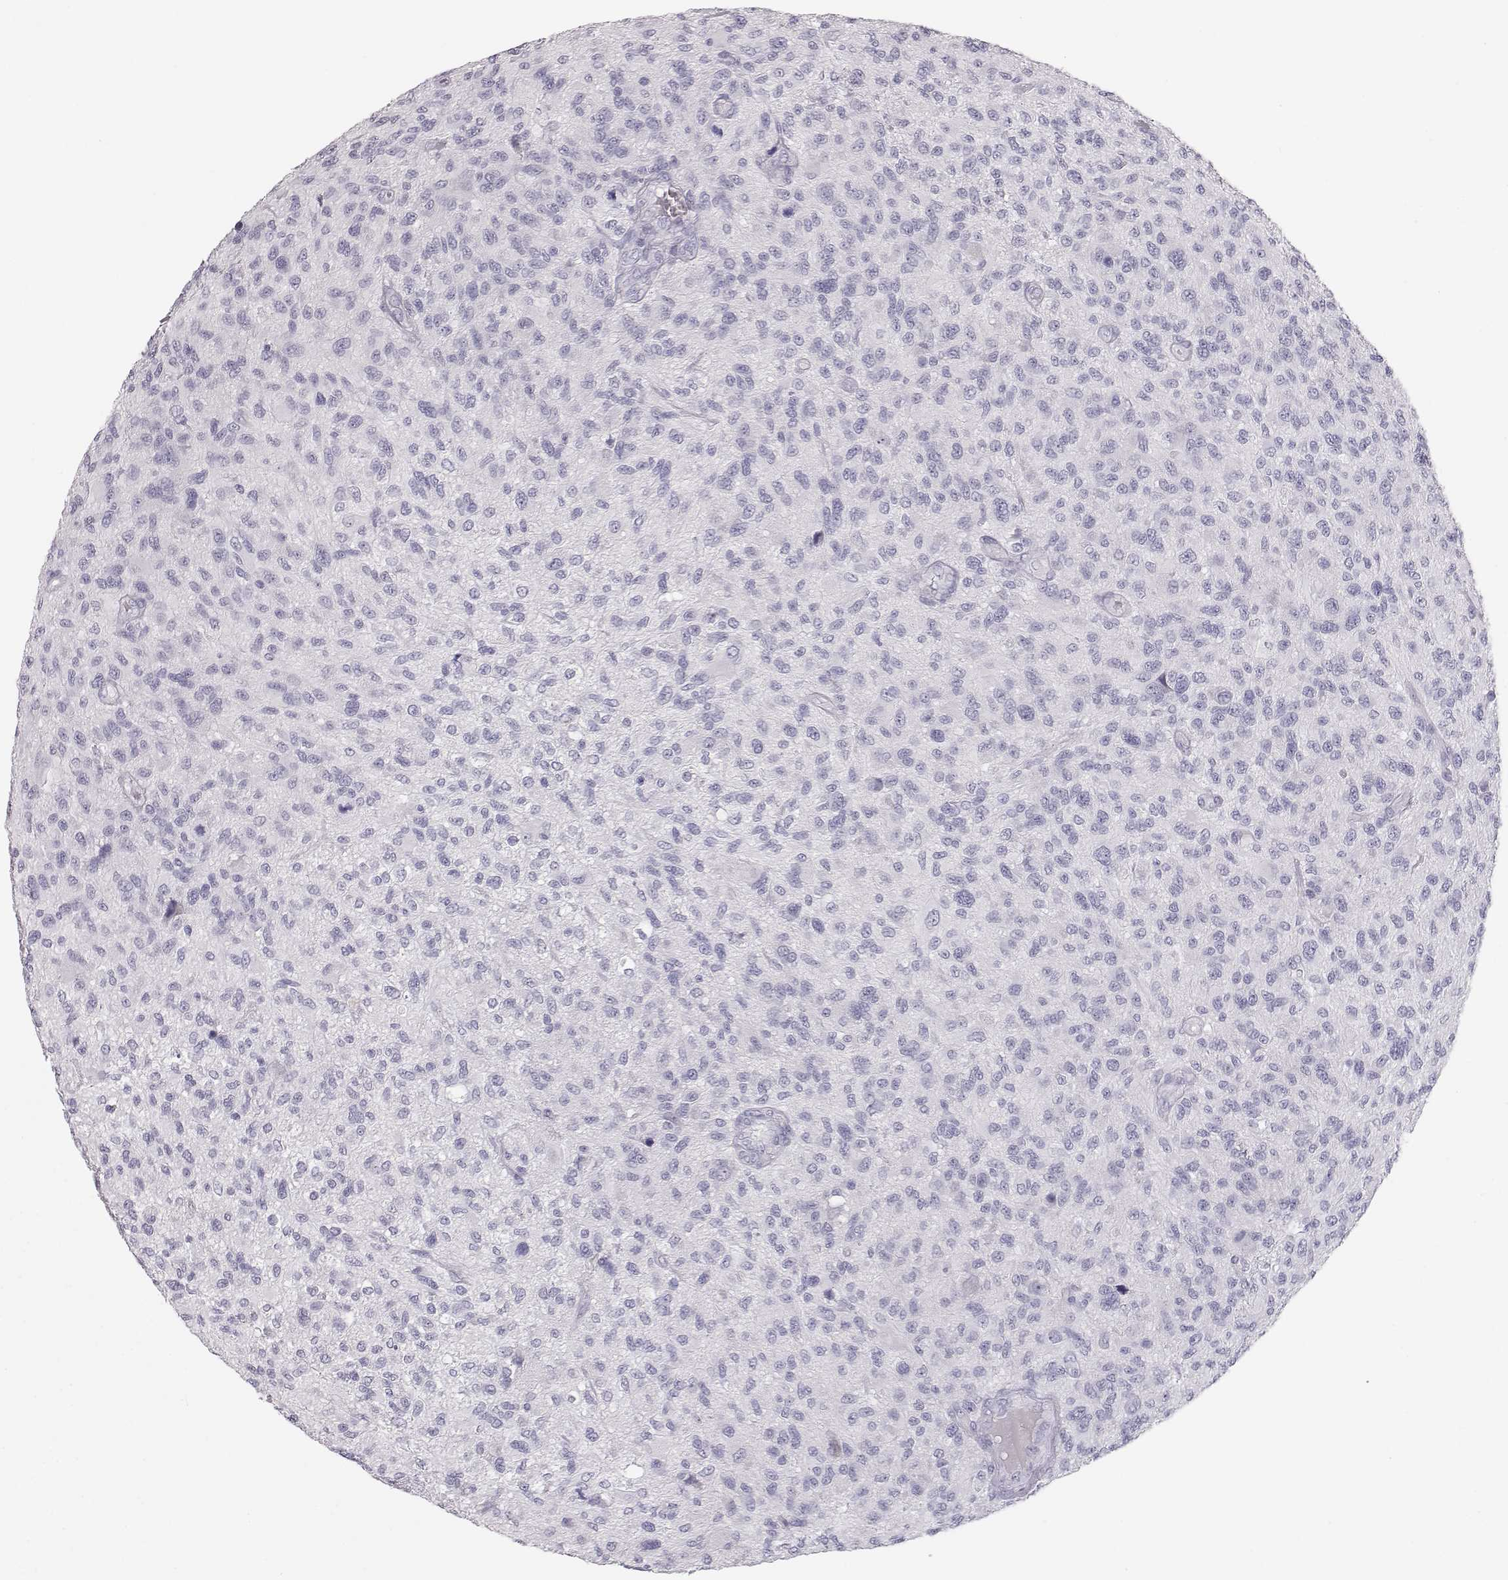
{"staining": {"intensity": "negative", "quantity": "none", "location": "none"}, "tissue": "glioma", "cell_type": "Tumor cells", "image_type": "cancer", "snomed": [{"axis": "morphology", "description": "Glioma, malignant, High grade"}, {"axis": "topography", "description": "Brain"}], "caption": "Immunohistochemistry (IHC) photomicrograph of neoplastic tissue: high-grade glioma (malignant) stained with DAB (3,3'-diaminobenzidine) exhibits no significant protein staining in tumor cells.", "gene": "KRTAP16-1", "patient": {"sex": "male", "age": 47}}